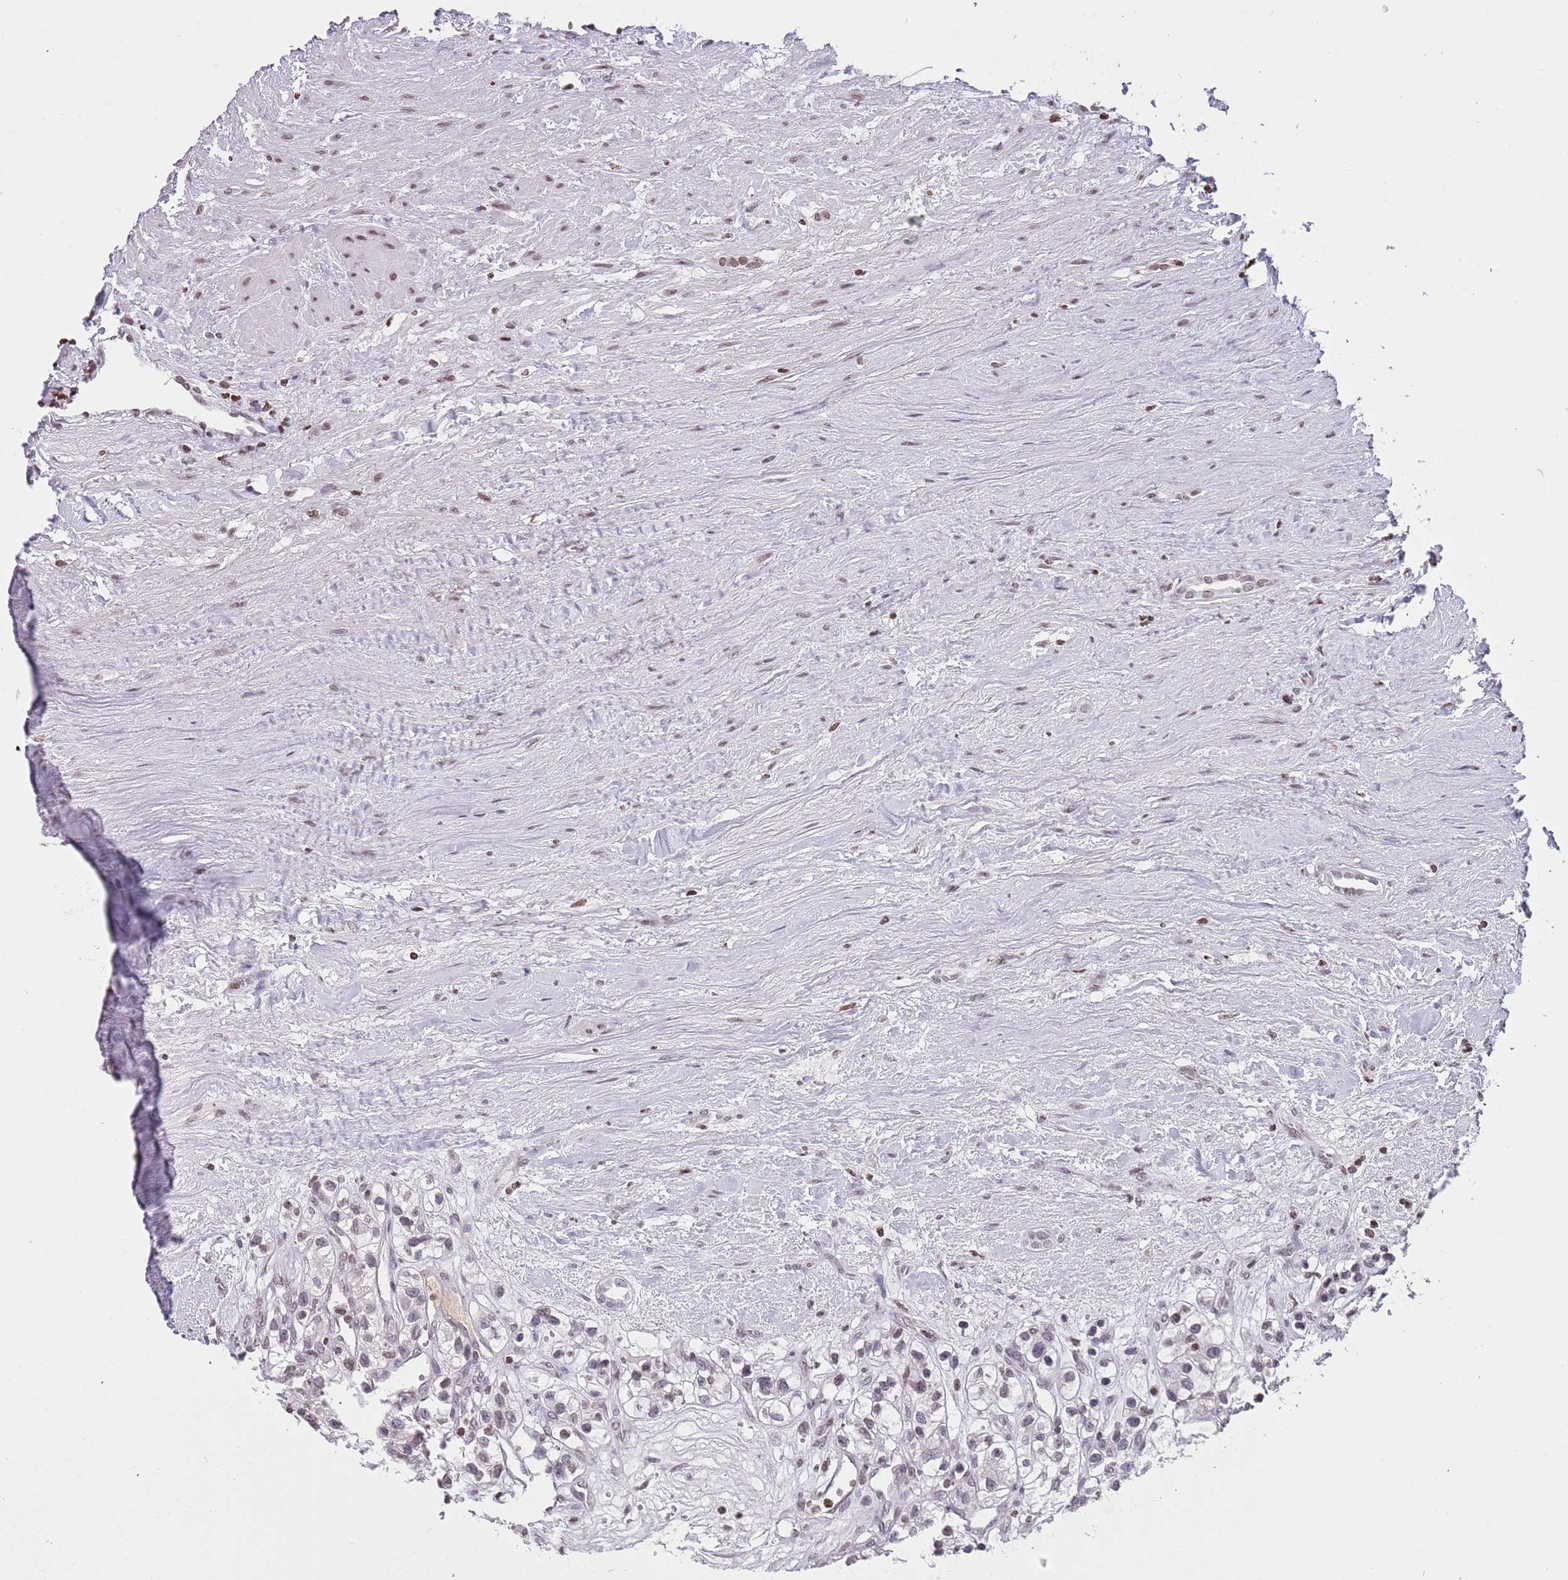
{"staining": {"intensity": "moderate", "quantity": "<25%", "location": "nuclear"}, "tissue": "renal cancer", "cell_type": "Tumor cells", "image_type": "cancer", "snomed": [{"axis": "morphology", "description": "Adenocarcinoma, NOS"}, {"axis": "topography", "description": "Kidney"}], "caption": "Immunohistochemical staining of renal cancer (adenocarcinoma) exhibits low levels of moderate nuclear protein positivity in approximately <25% of tumor cells.", "gene": "KPNA3", "patient": {"sex": "female", "age": 57}}